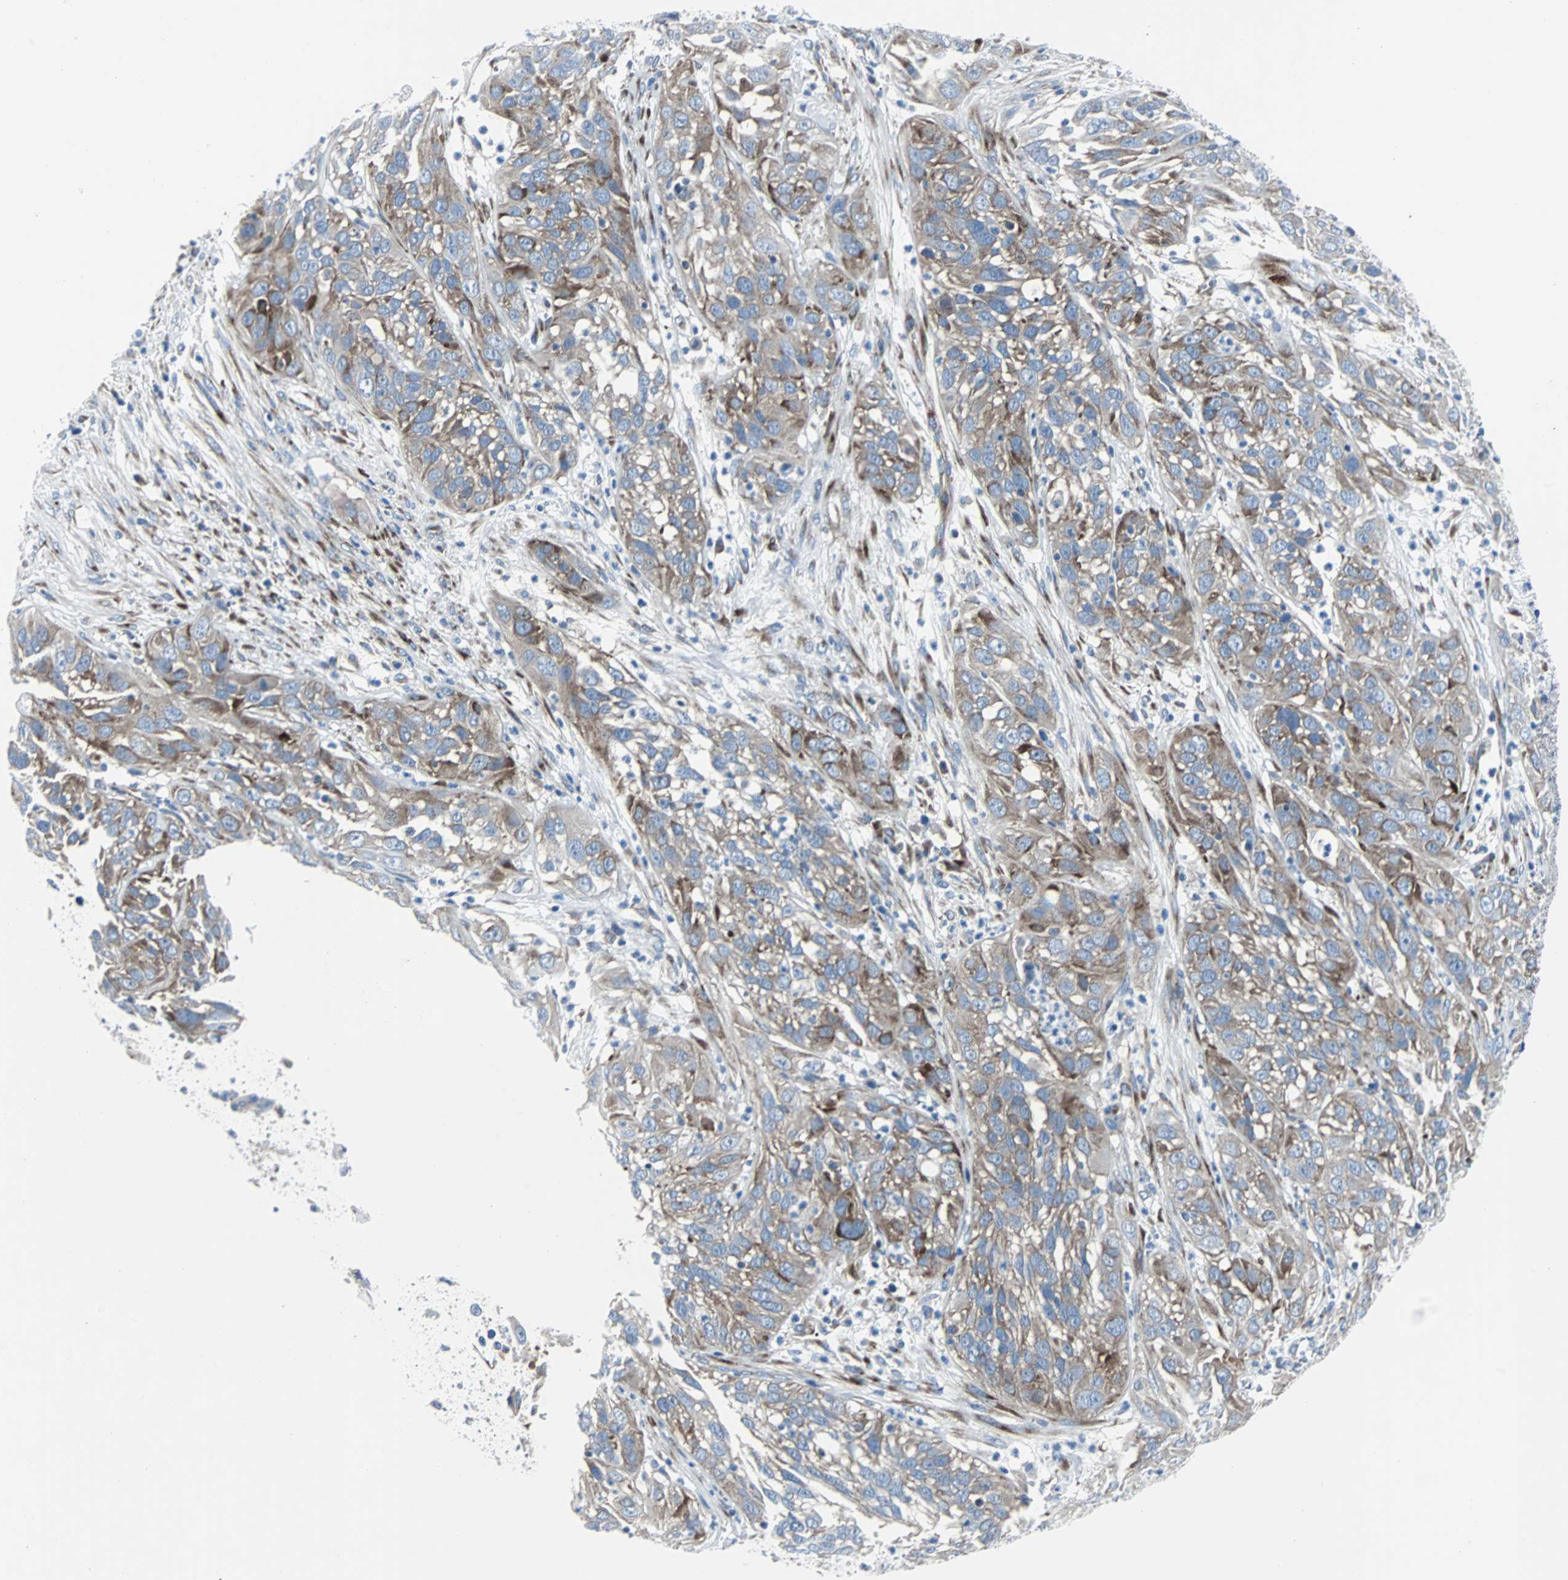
{"staining": {"intensity": "moderate", "quantity": ">75%", "location": "cytoplasmic/membranous"}, "tissue": "cervical cancer", "cell_type": "Tumor cells", "image_type": "cancer", "snomed": [{"axis": "morphology", "description": "Squamous cell carcinoma, NOS"}, {"axis": "topography", "description": "Cervix"}], "caption": "The immunohistochemical stain labels moderate cytoplasmic/membranous positivity in tumor cells of cervical cancer (squamous cell carcinoma) tissue. (DAB = brown stain, brightfield microscopy at high magnification).", "gene": "BBC3", "patient": {"sex": "female", "age": 32}}